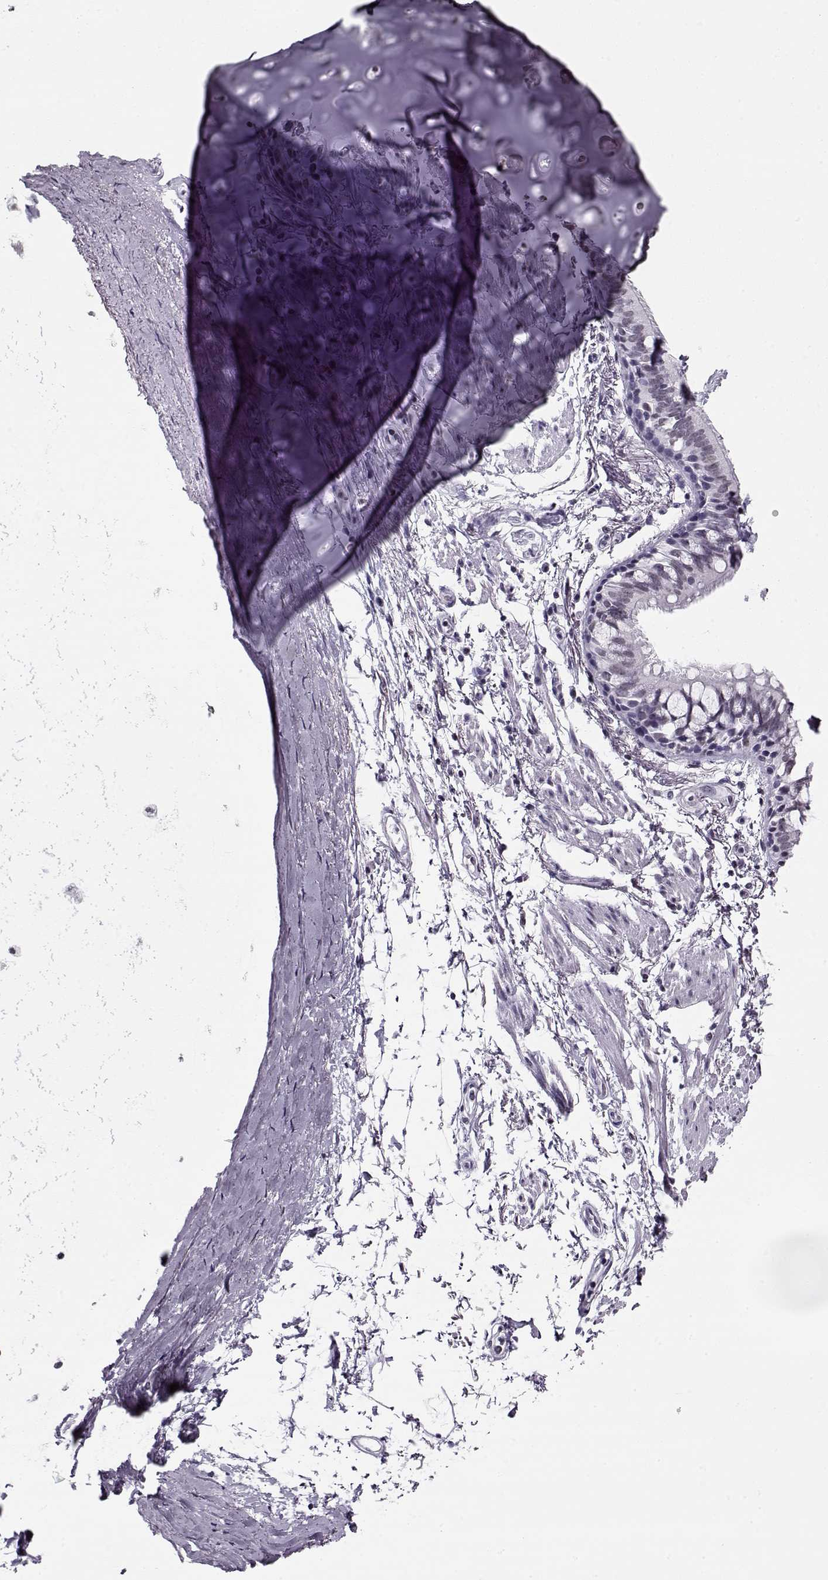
{"staining": {"intensity": "negative", "quantity": "none", "location": "none"}, "tissue": "bronchus", "cell_type": "Respiratory epithelial cells", "image_type": "normal", "snomed": [{"axis": "morphology", "description": "Normal tissue, NOS"}, {"axis": "topography", "description": "Lymph node"}, {"axis": "topography", "description": "Bronchus"}], "caption": "Immunohistochemistry image of normal bronchus: human bronchus stained with DAB exhibits no significant protein expression in respiratory epithelial cells.", "gene": "PRMT8", "patient": {"sex": "female", "age": 70}}